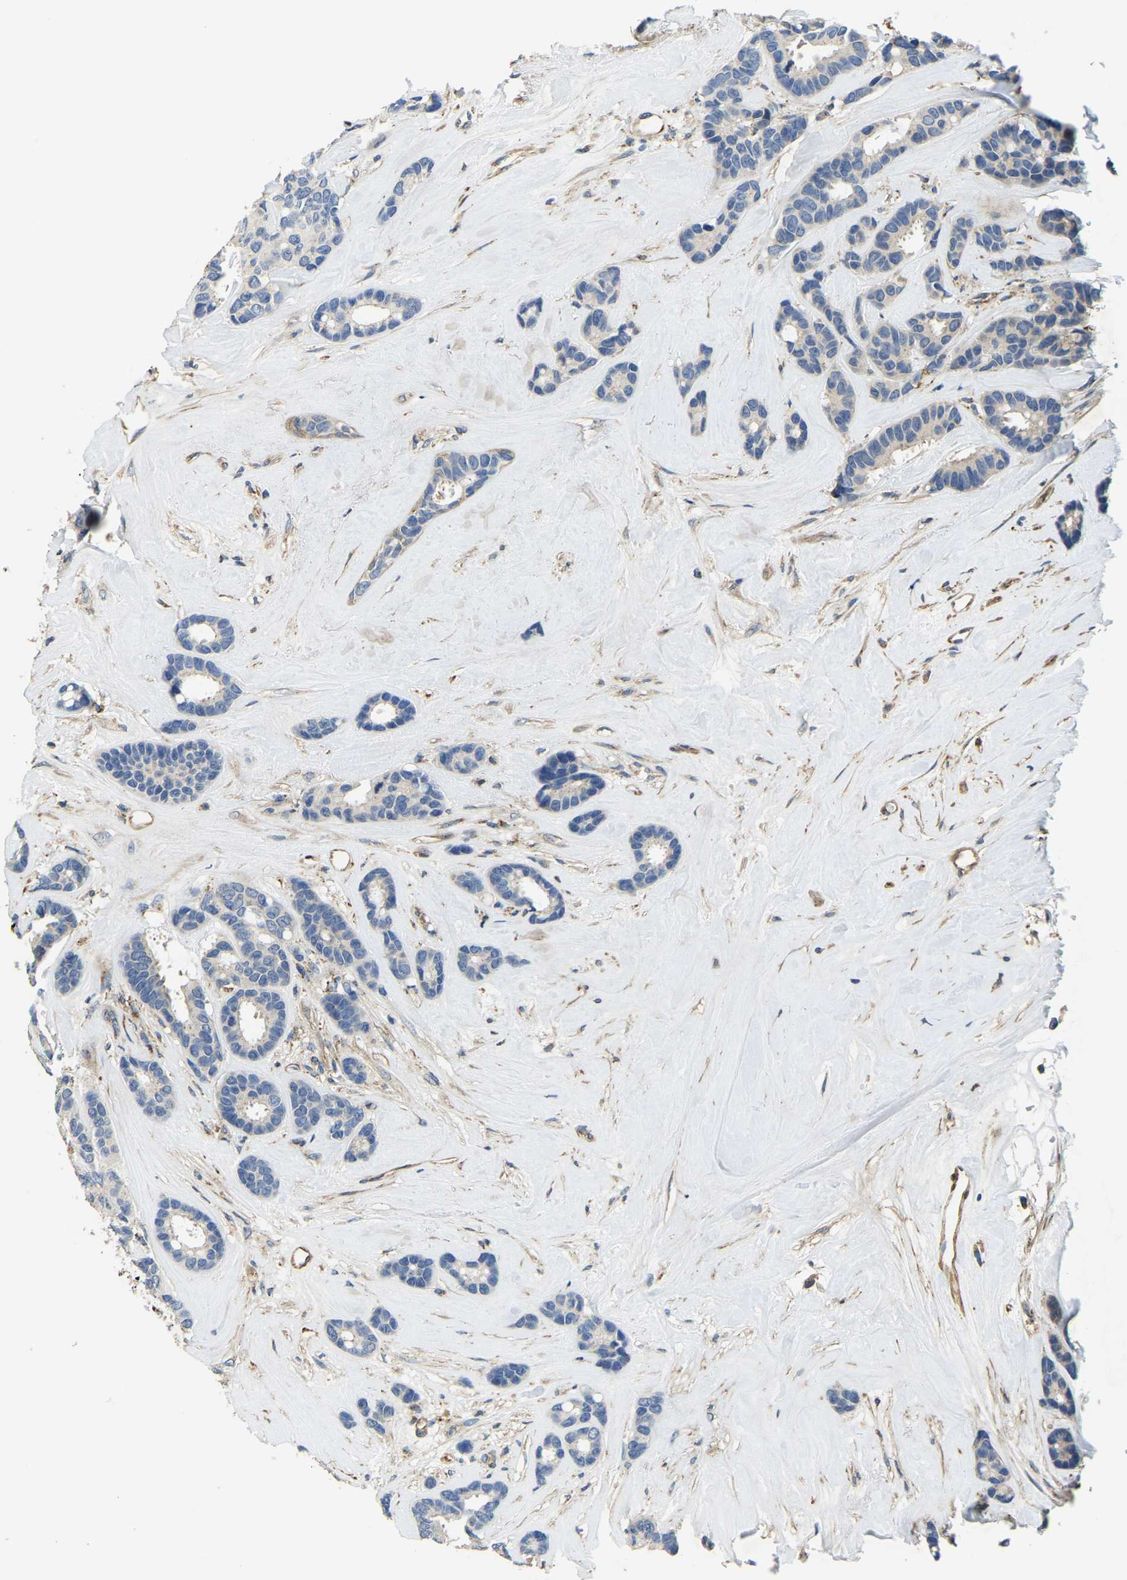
{"staining": {"intensity": "negative", "quantity": "none", "location": "none"}, "tissue": "breast cancer", "cell_type": "Tumor cells", "image_type": "cancer", "snomed": [{"axis": "morphology", "description": "Duct carcinoma"}, {"axis": "topography", "description": "Breast"}], "caption": "Immunohistochemistry histopathology image of neoplastic tissue: invasive ductal carcinoma (breast) stained with DAB displays no significant protein staining in tumor cells.", "gene": "RNF39", "patient": {"sex": "female", "age": 87}}